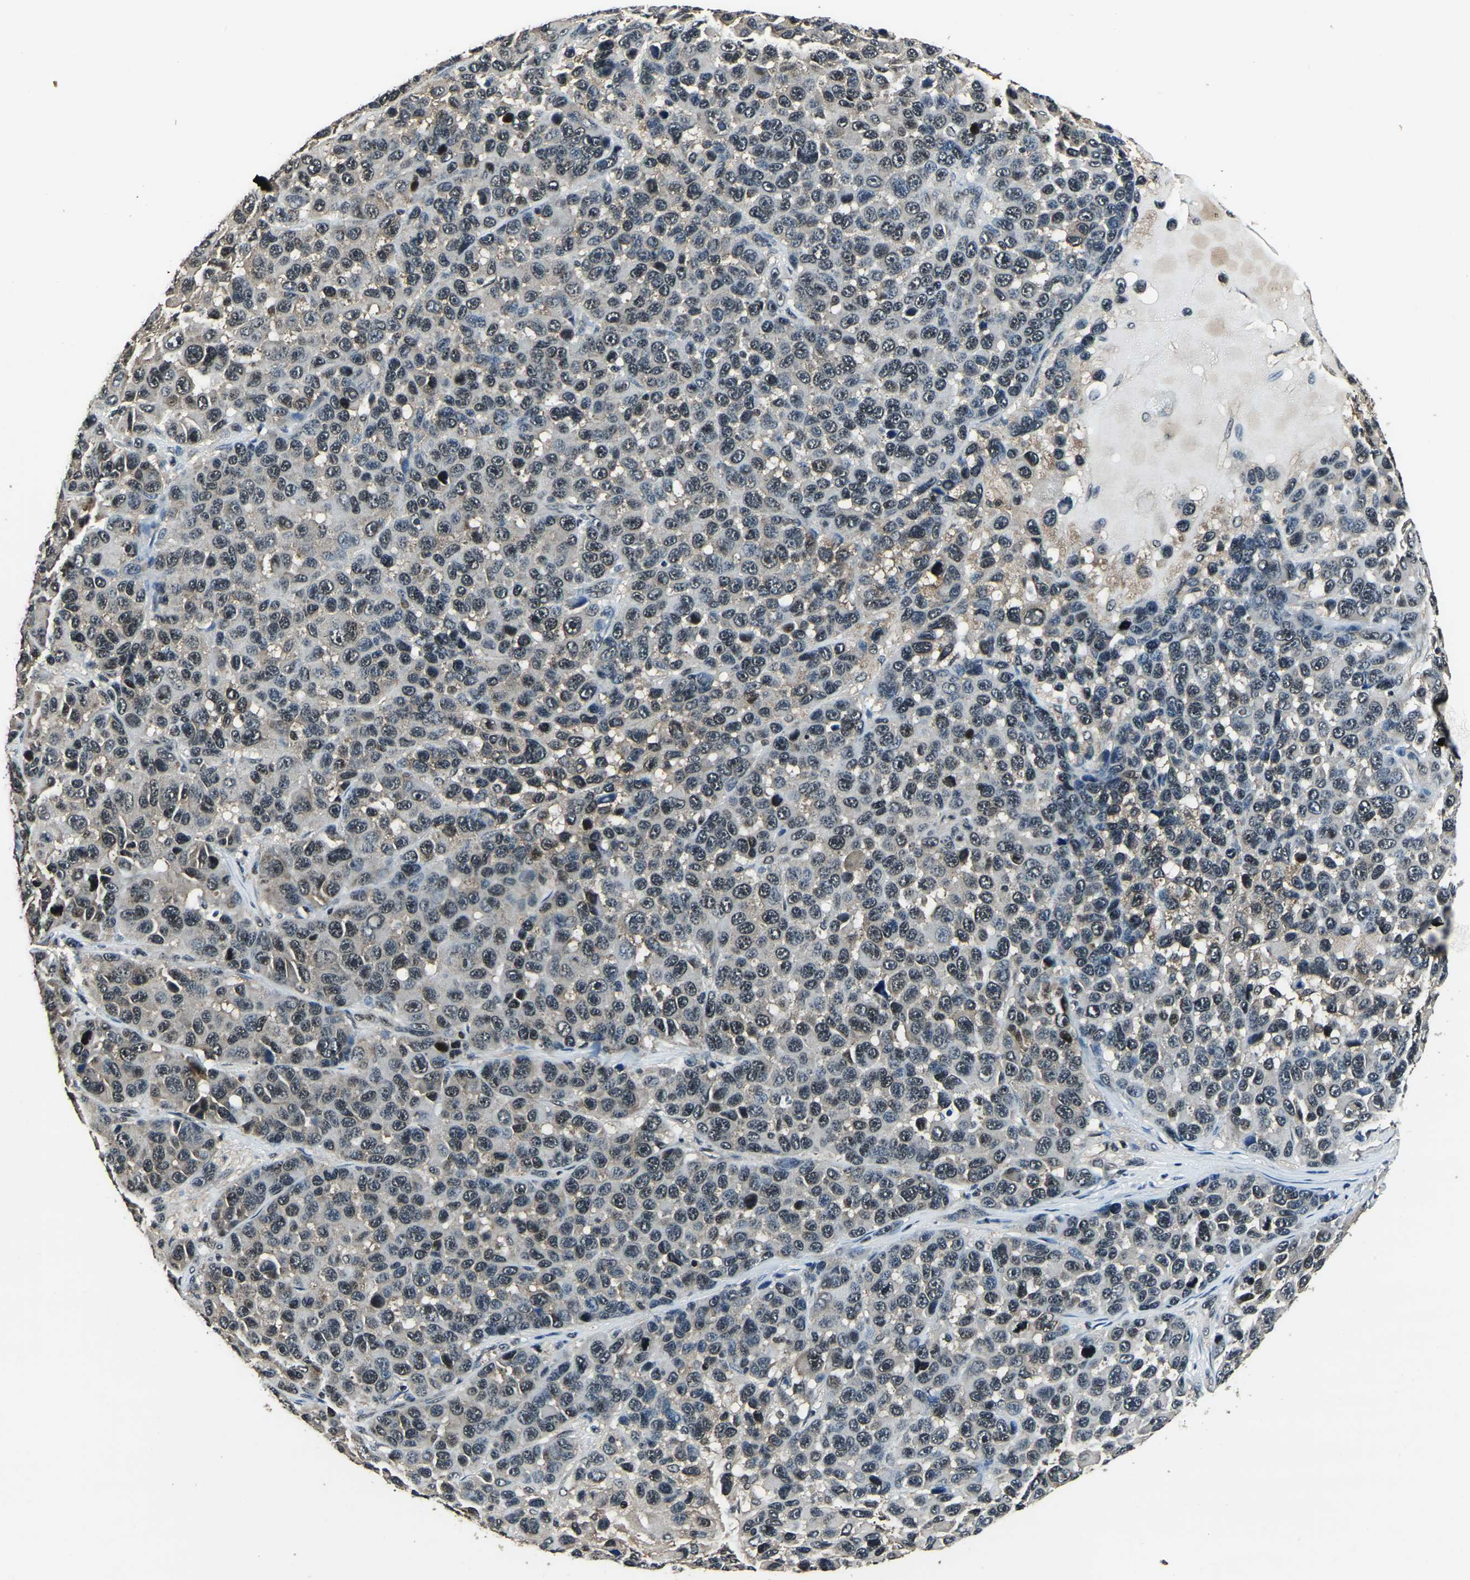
{"staining": {"intensity": "negative", "quantity": "none", "location": "none"}, "tissue": "melanoma", "cell_type": "Tumor cells", "image_type": "cancer", "snomed": [{"axis": "morphology", "description": "Malignant melanoma, NOS"}, {"axis": "topography", "description": "Skin"}], "caption": "IHC photomicrograph of human malignant melanoma stained for a protein (brown), which displays no staining in tumor cells. The staining was performed using DAB (3,3'-diaminobenzidine) to visualize the protein expression in brown, while the nuclei were stained in blue with hematoxylin (Magnification: 20x).", "gene": "ANKIB1", "patient": {"sex": "male", "age": 53}}